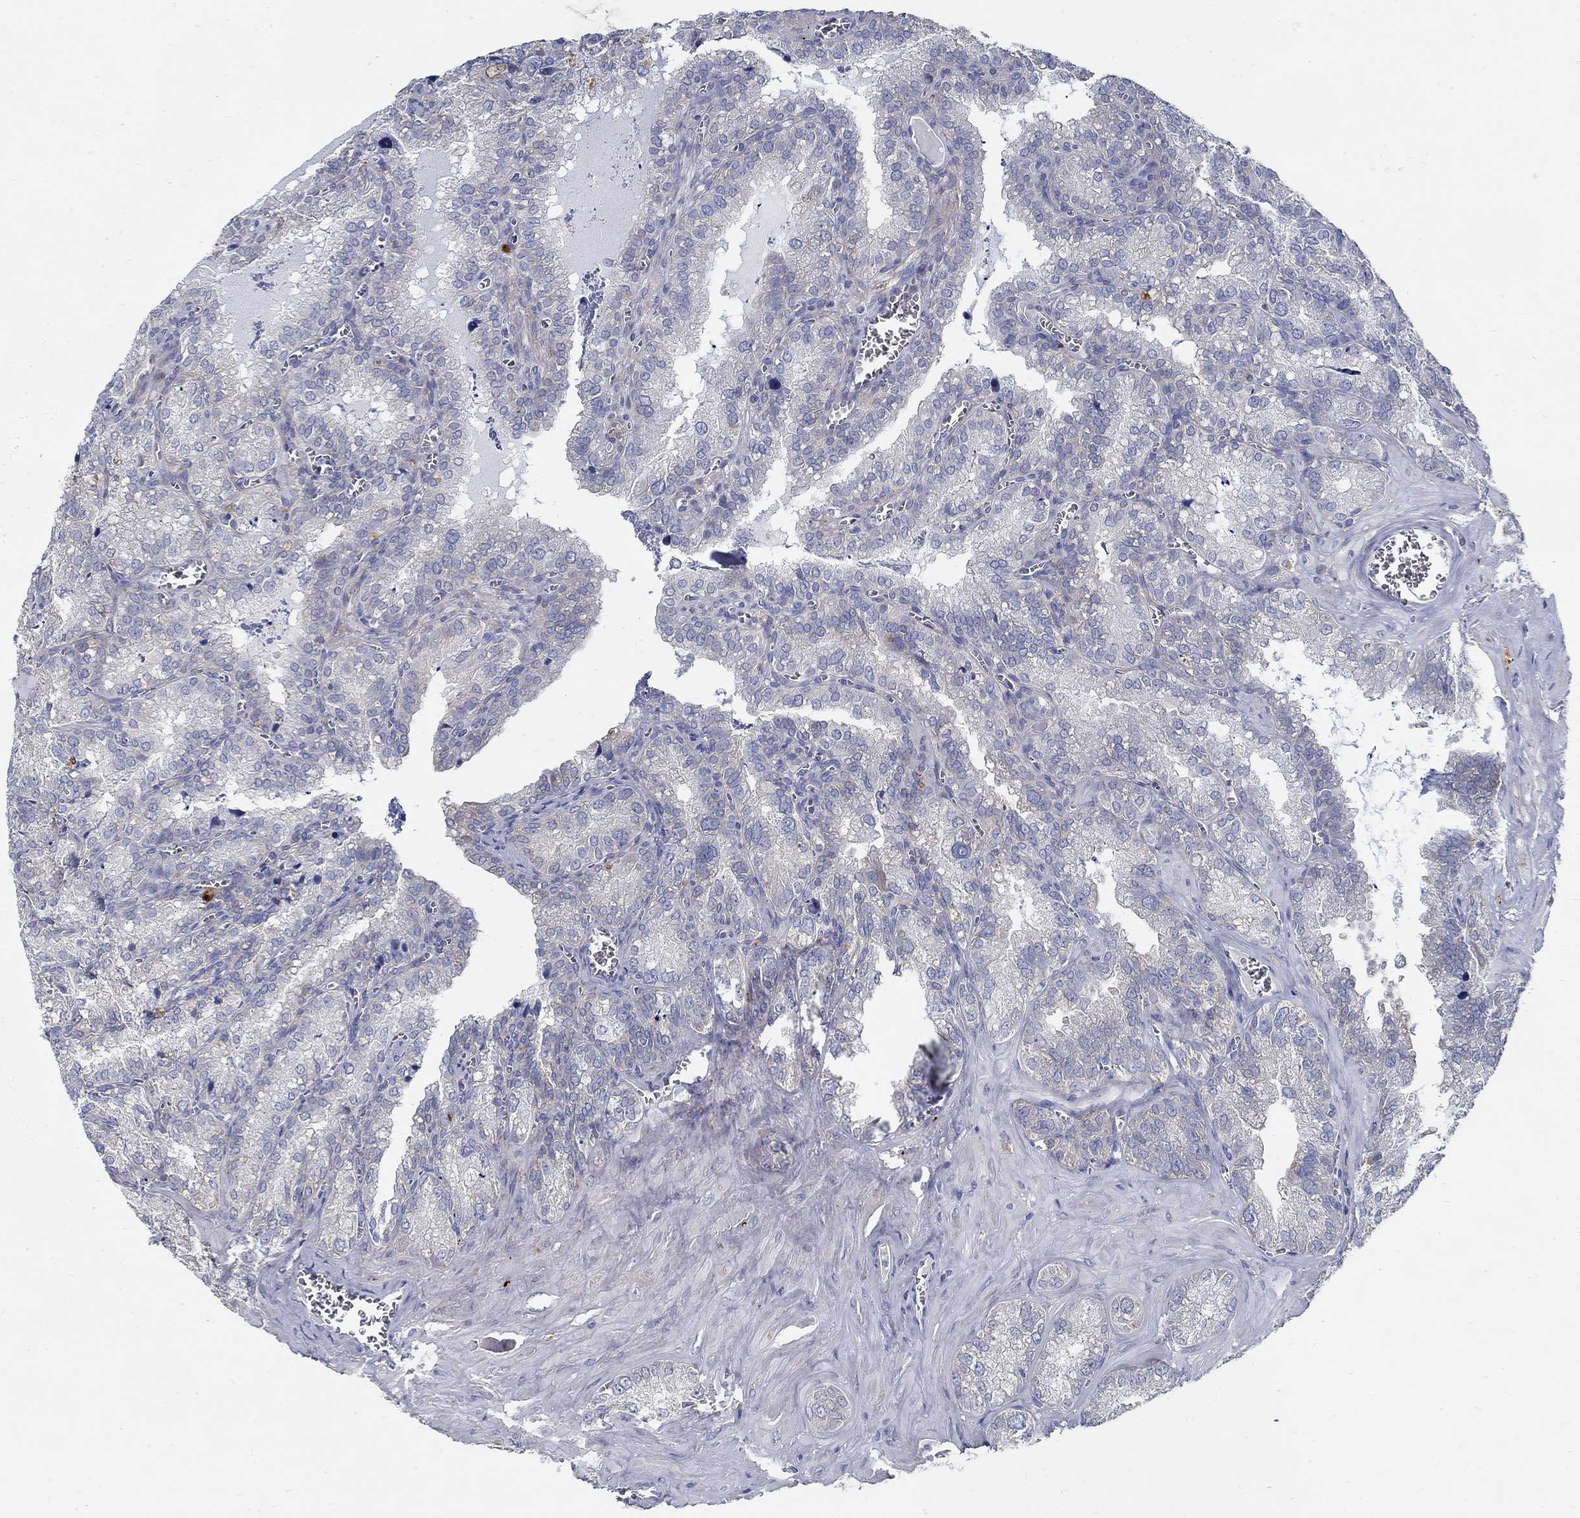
{"staining": {"intensity": "negative", "quantity": "none", "location": "none"}, "tissue": "seminal vesicle", "cell_type": "Glandular cells", "image_type": "normal", "snomed": [{"axis": "morphology", "description": "Normal tissue, NOS"}, {"axis": "topography", "description": "Seminal veicle"}], "caption": "This is an IHC micrograph of normal human seminal vesicle. There is no staining in glandular cells.", "gene": "TGFBI", "patient": {"sex": "male", "age": 57}}